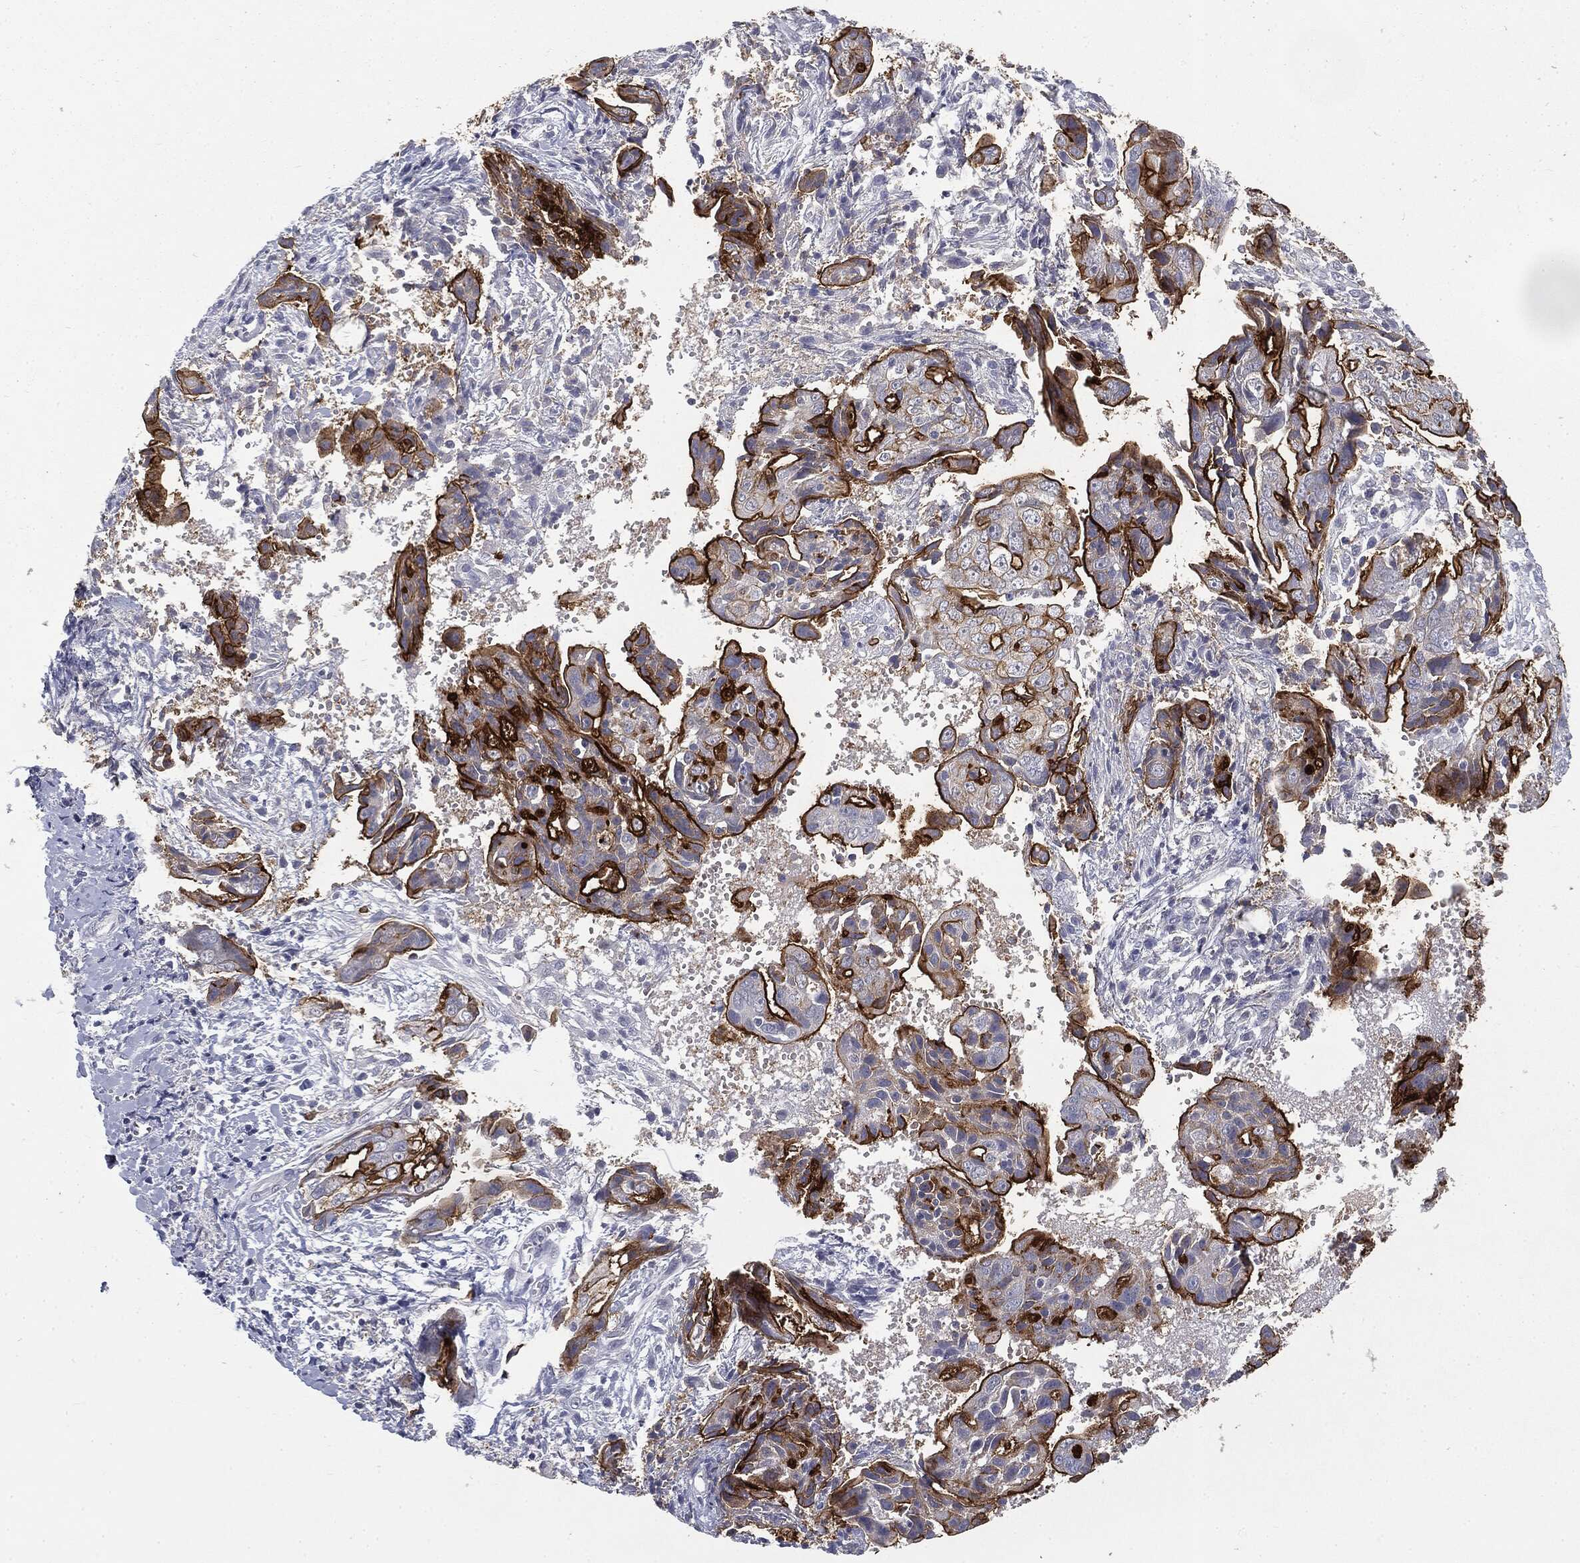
{"staining": {"intensity": "strong", "quantity": "25%-75%", "location": "cytoplasmic/membranous"}, "tissue": "ovarian cancer", "cell_type": "Tumor cells", "image_type": "cancer", "snomed": [{"axis": "morphology", "description": "Carcinoma, endometroid"}, {"axis": "topography", "description": "Ovary"}], "caption": "Brown immunohistochemical staining in ovarian cancer (endometroid carcinoma) reveals strong cytoplasmic/membranous positivity in about 25%-75% of tumor cells.", "gene": "MUC1", "patient": {"sex": "female", "age": 70}}